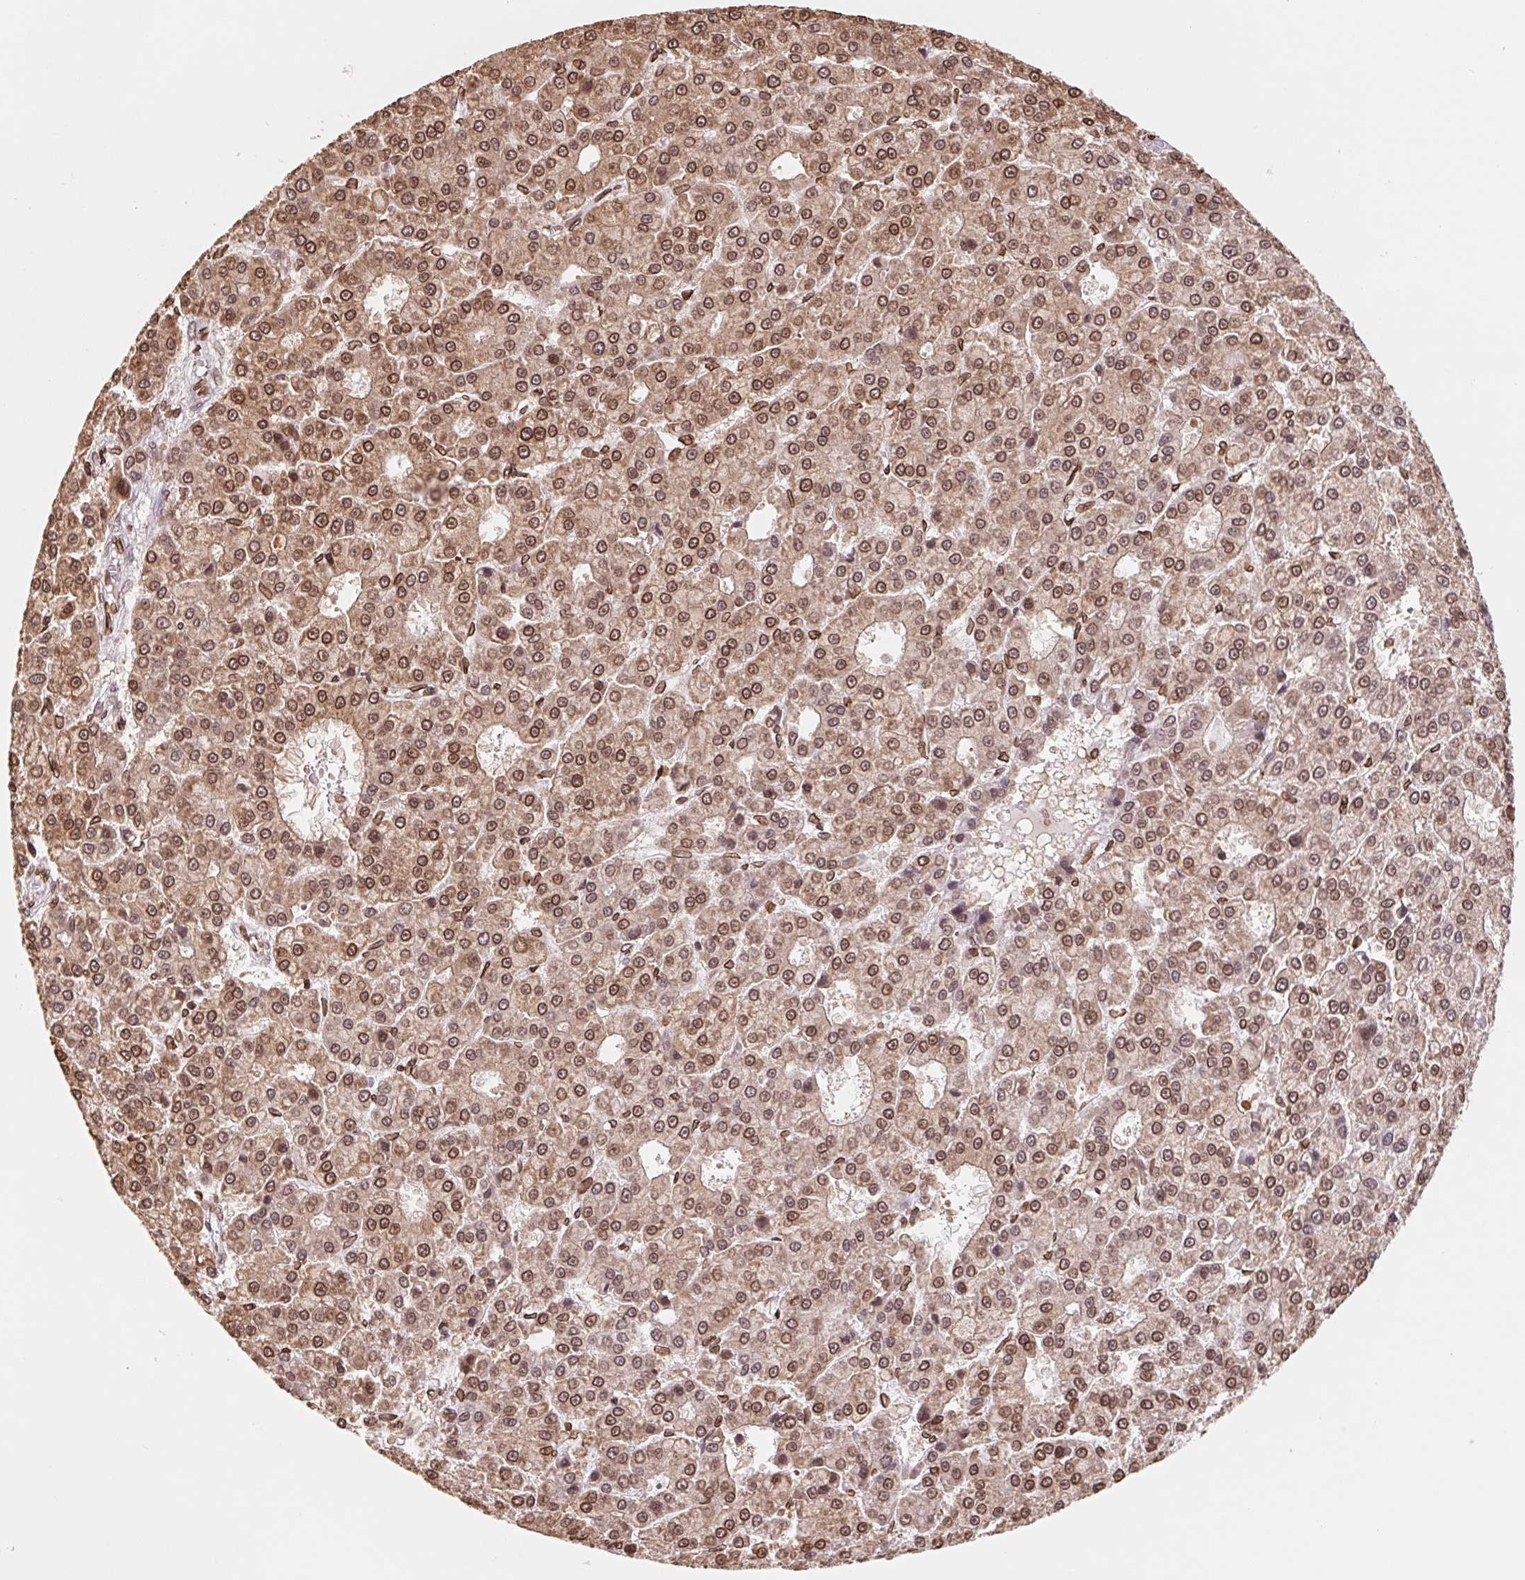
{"staining": {"intensity": "strong", "quantity": ">75%", "location": "cytoplasmic/membranous,nuclear"}, "tissue": "liver cancer", "cell_type": "Tumor cells", "image_type": "cancer", "snomed": [{"axis": "morphology", "description": "Carcinoma, Hepatocellular, NOS"}, {"axis": "topography", "description": "Liver"}], "caption": "A high-resolution micrograph shows immunohistochemistry staining of liver hepatocellular carcinoma, which reveals strong cytoplasmic/membranous and nuclear staining in about >75% of tumor cells.", "gene": "LMNB2", "patient": {"sex": "male", "age": 70}}